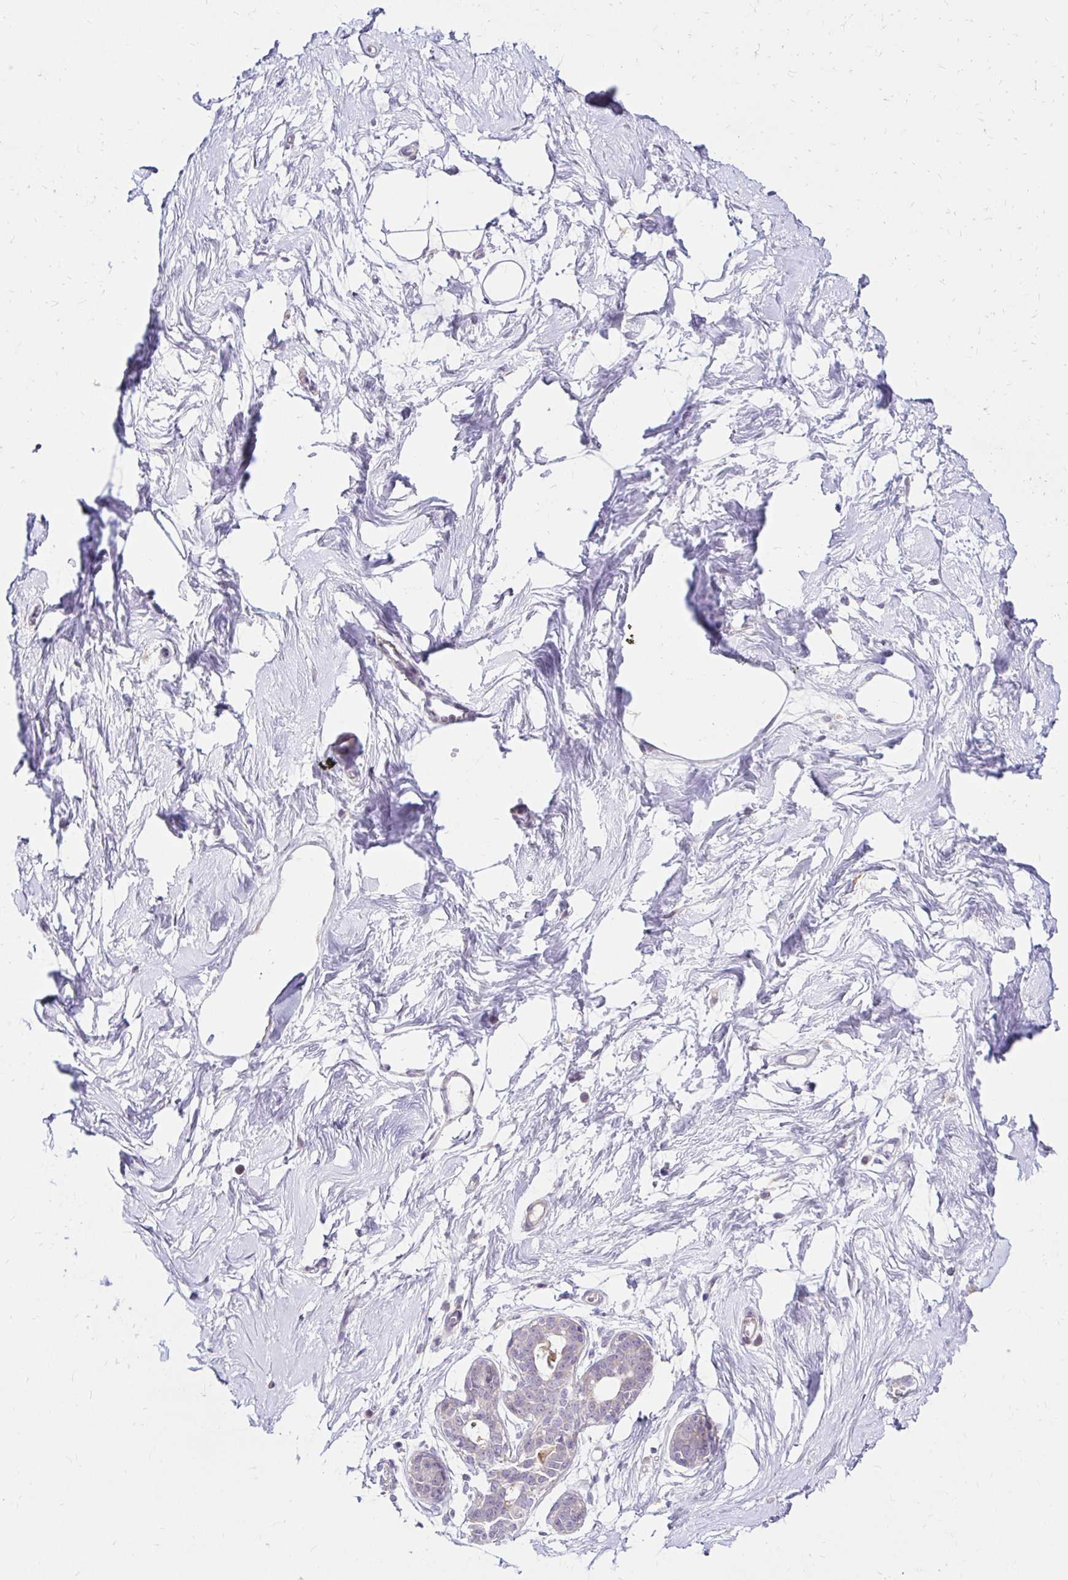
{"staining": {"intensity": "negative", "quantity": "none", "location": "none"}, "tissue": "breast", "cell_type": "Adipocytes", "image_type": "normal", "snomed": [{"axis": "morphology", "description": "Normal tissue, NOS"}, {"axis": "topography", "description": "Breast"}], "caption": "High power microscopy image of an immunohistochemistry micrograph of benign breast, revealing no significant positivity in adipocytes.", "gene": "GUCY1A1", "patient": {"sex": "female", "age": 45}}